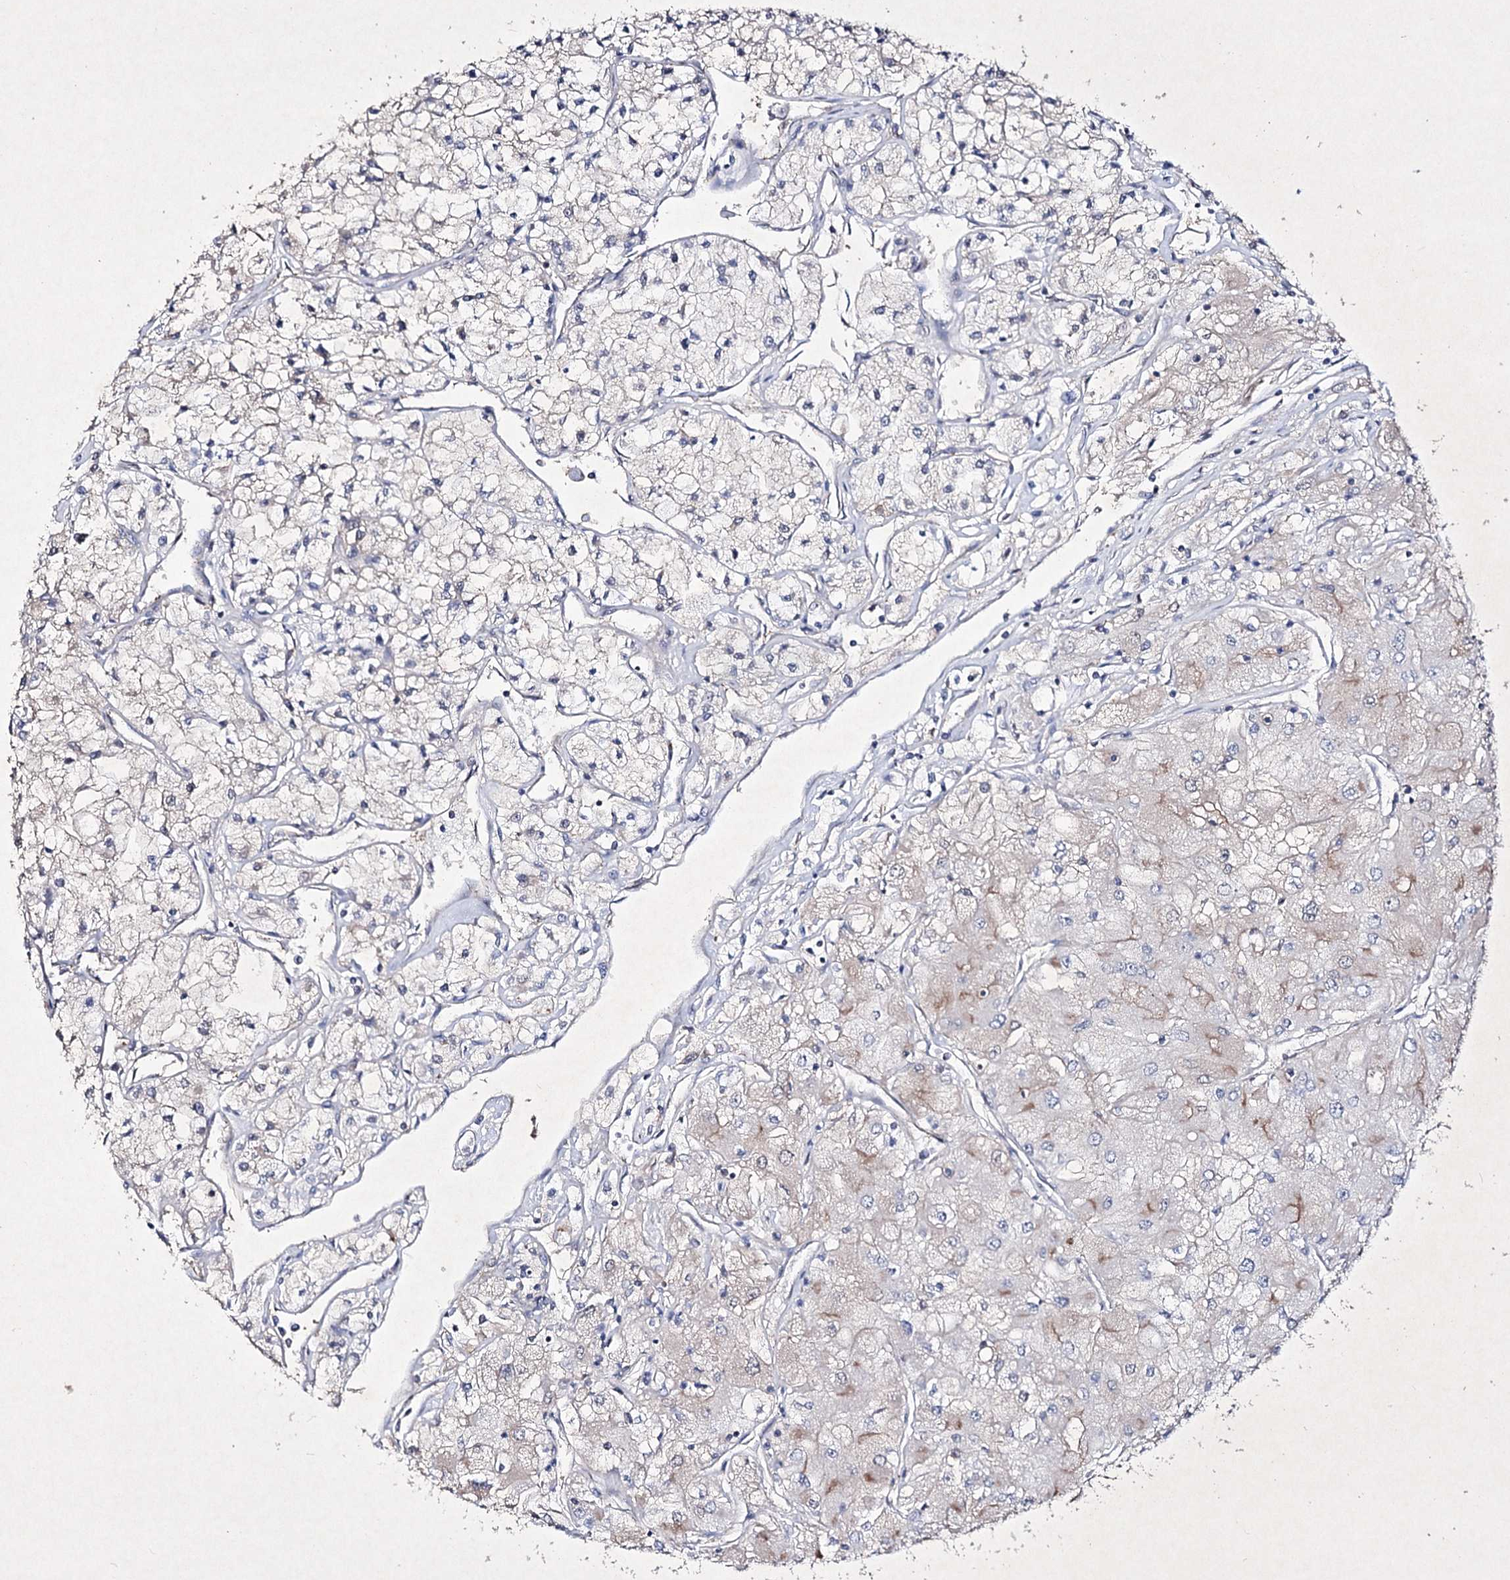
{"staining": {"intensity": "weak", "quantity": "<25%", "location": "cytoplasmic/membranous"}, "tissue": "renal cancer", "cell_type": "Tumor cells", "image_type": "cancer", "snomed": [{"axis": "morphology", "description": "Adenocarcinoma, NOS"}, {"axis": "topography", "description": "Kidney"}], "caption": "Immunohistochemistry of renal adenocarcinoma exhibits no positivity in tumor cells. The staining was performed using DAB (3,3'-diaminobenzidine) to visualize the protein expression in brown, while the nuclei were stained in blue with hematoxylin (Magnification: 20x).", "gene": "SEMA4G", "patient": {"sex": "male", "age": 80}}